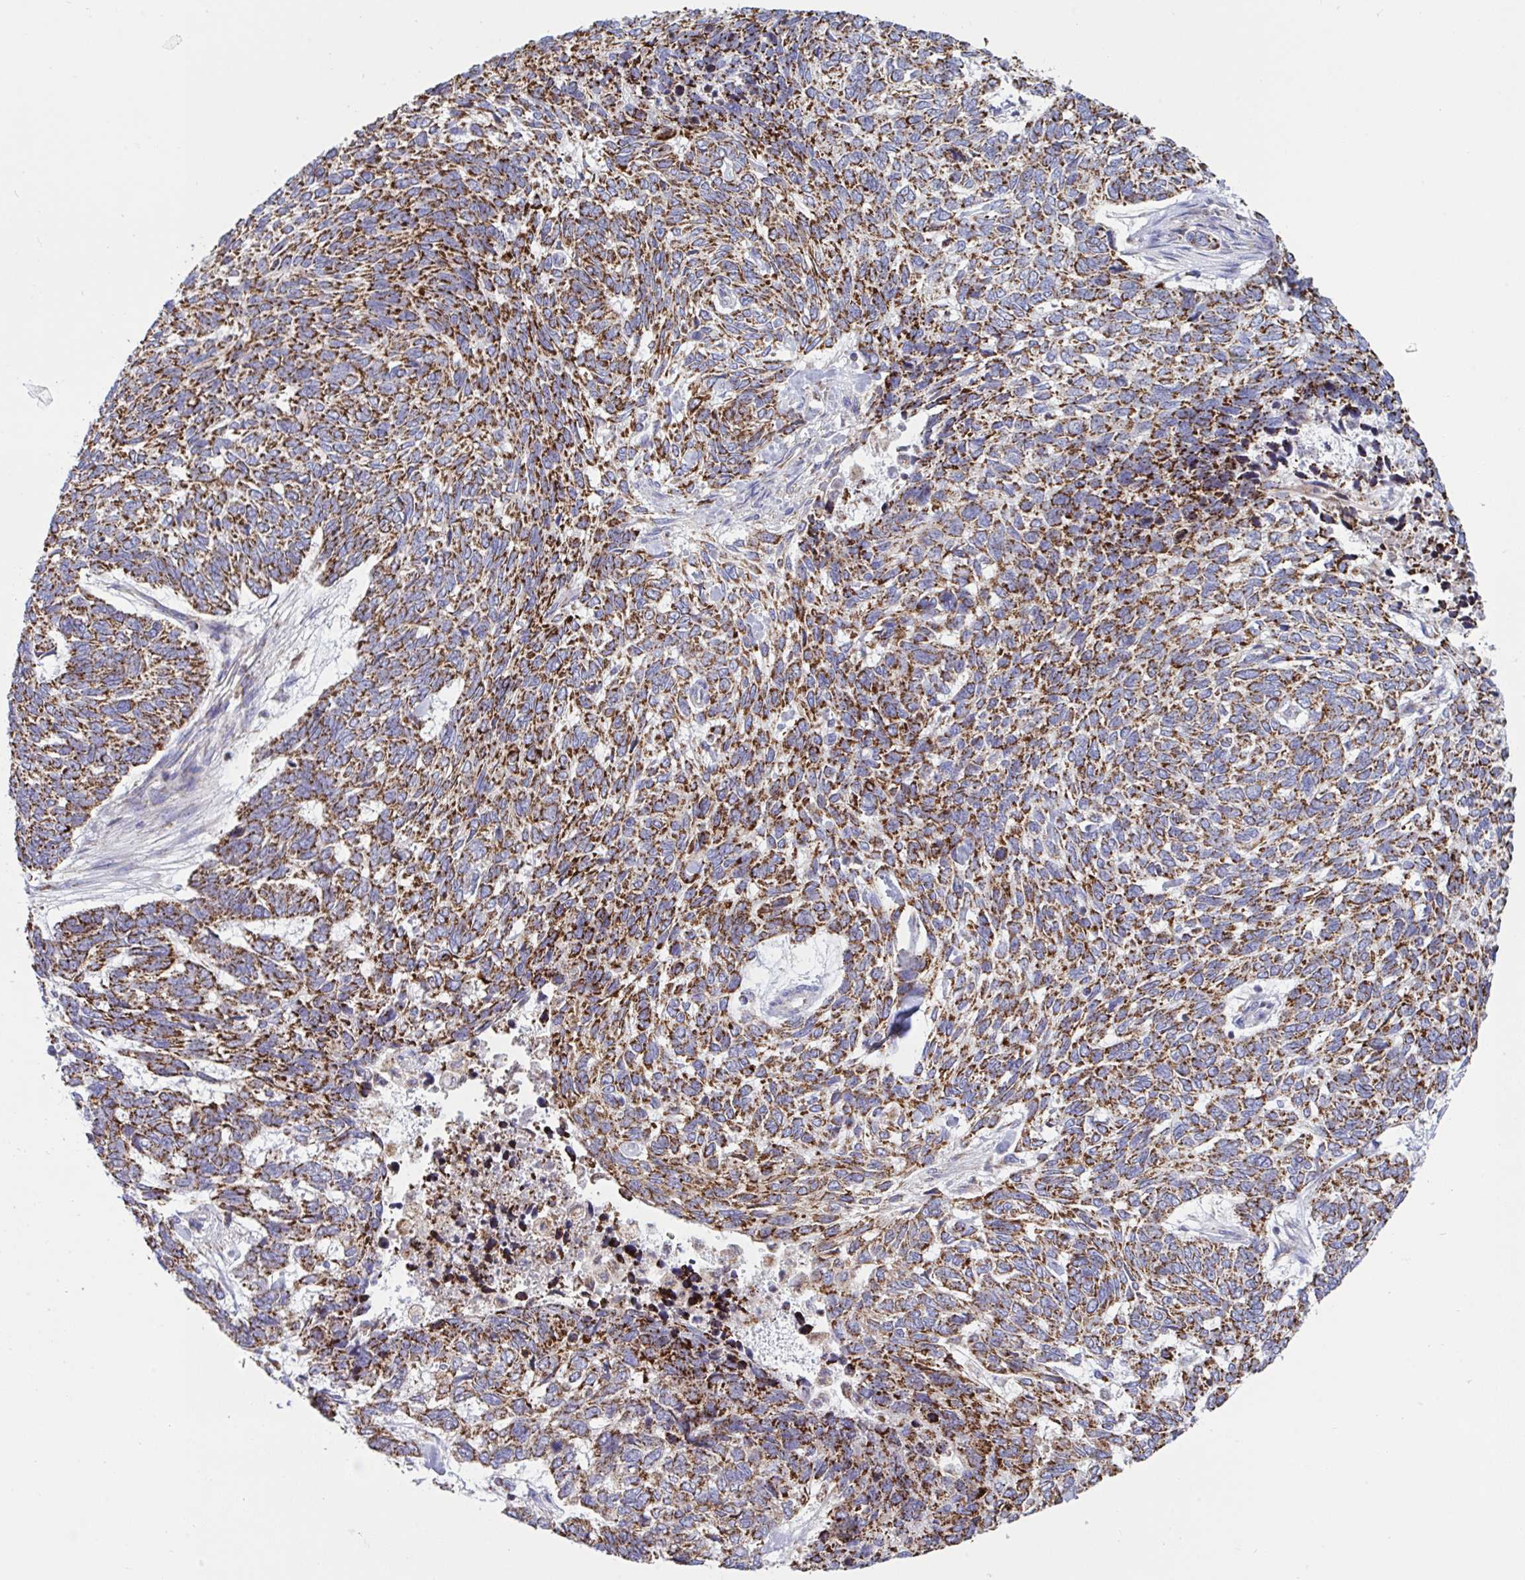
{"staining": {"intensity": "strong", "quantity": ">75%", "location": "cytoplasmic/membranous"}, "tissue": "skin cancer", "cell_type": "Tumor cells", "image_type": "cancer", "snomed": [{"axis": "morphology", "description": "Basal cell carcinoma"}, {"axis": "topography", "description": "Skin"}], "caption": "Immunohistochemistry micrograph of neoplastic tissue: human skin cancer stained using IHC reveals high levels of strong protein expression localized specifically in the cytoplasmic/membranous of tumor cells, appearing as a cytoplasmic/membranous brown color.", "gene": "HSPE1", "patient": {"sex": "female", "age": 65}}